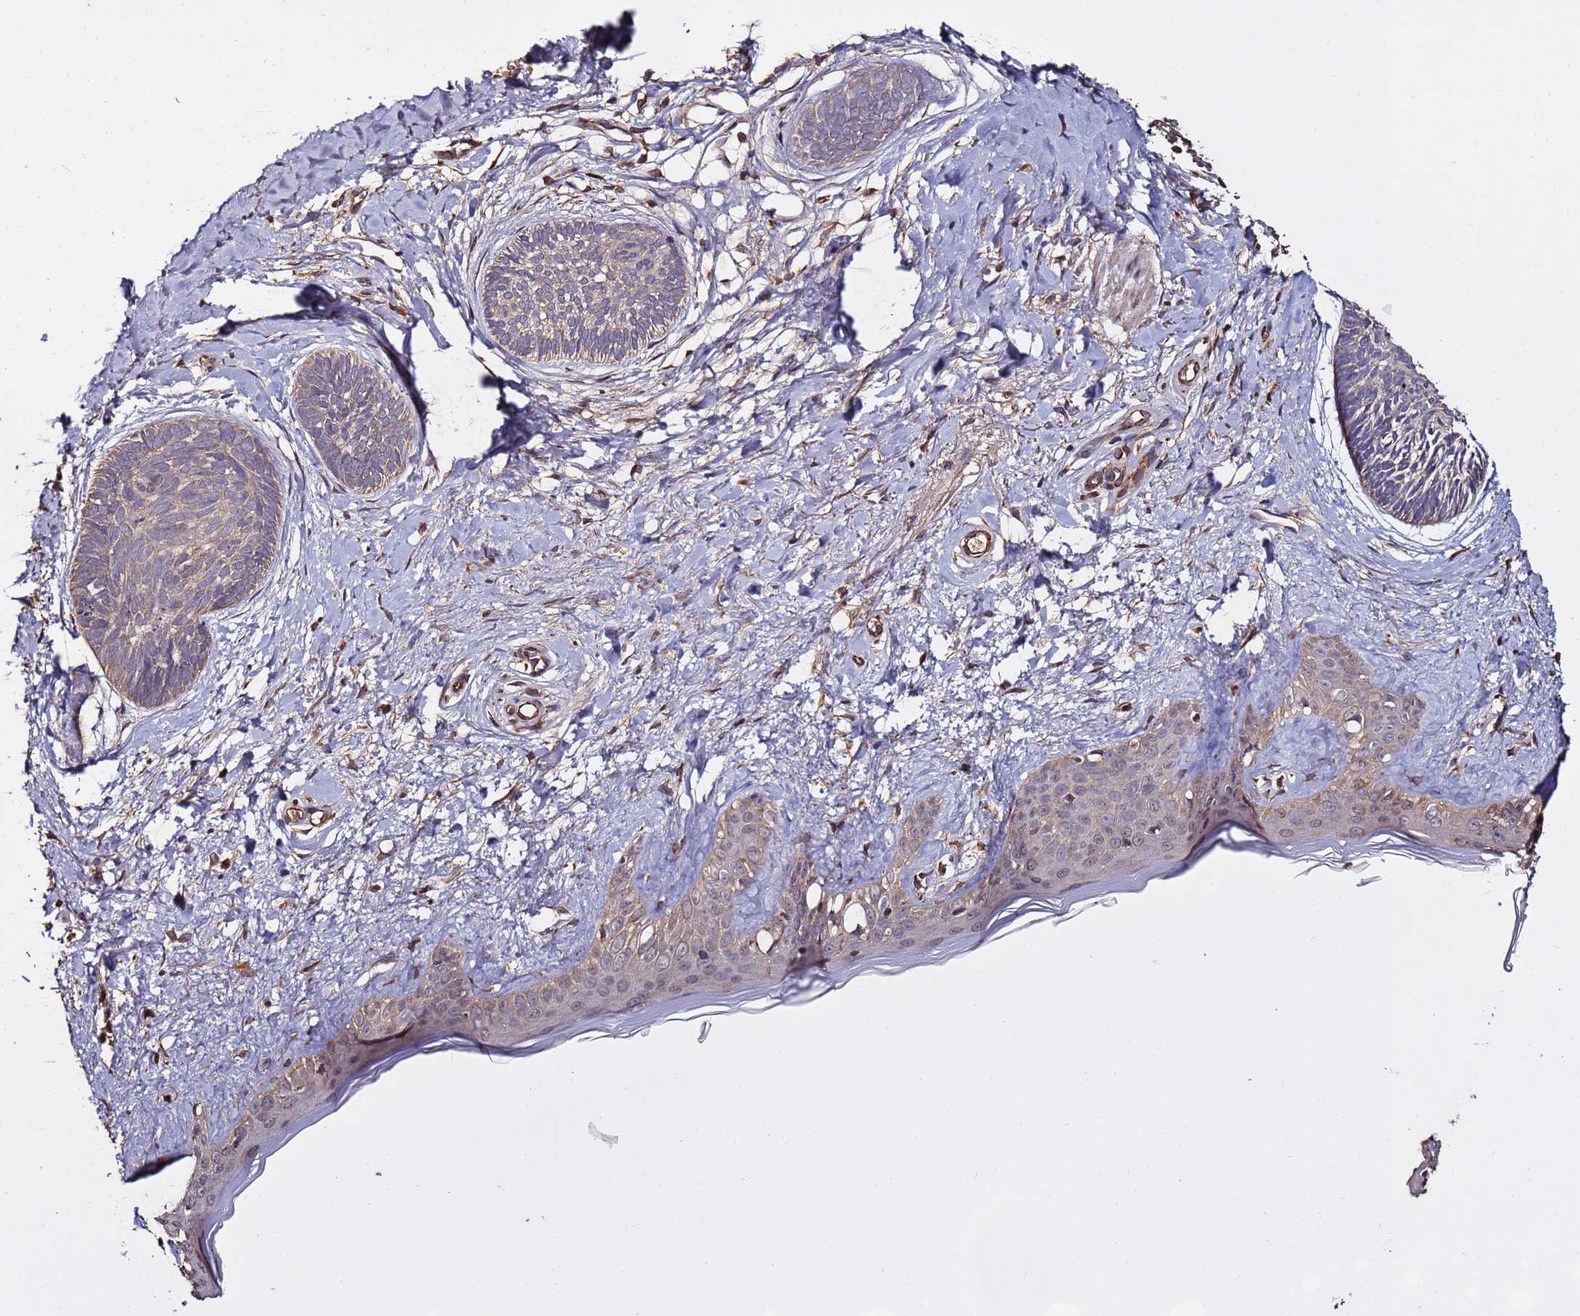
{"staining": {"intensity": "negative", "quantity": "none", "location": "none"}, "tissue": "skin cancer", "cell_type": "Tumor cells", "image_type": "cancer", "snomed": [{"axis": "morphology", "description": "Basal cell carcinoma"}, {"axis": "topography", "description": "Skin"}], "caption": "Immunohistochemistry image of skin cancer stained for a protein (brown), which exhibits no staining in tumor cells.", "gene": "RPS15A", "patient": {"sex": "female", "age": 81}}